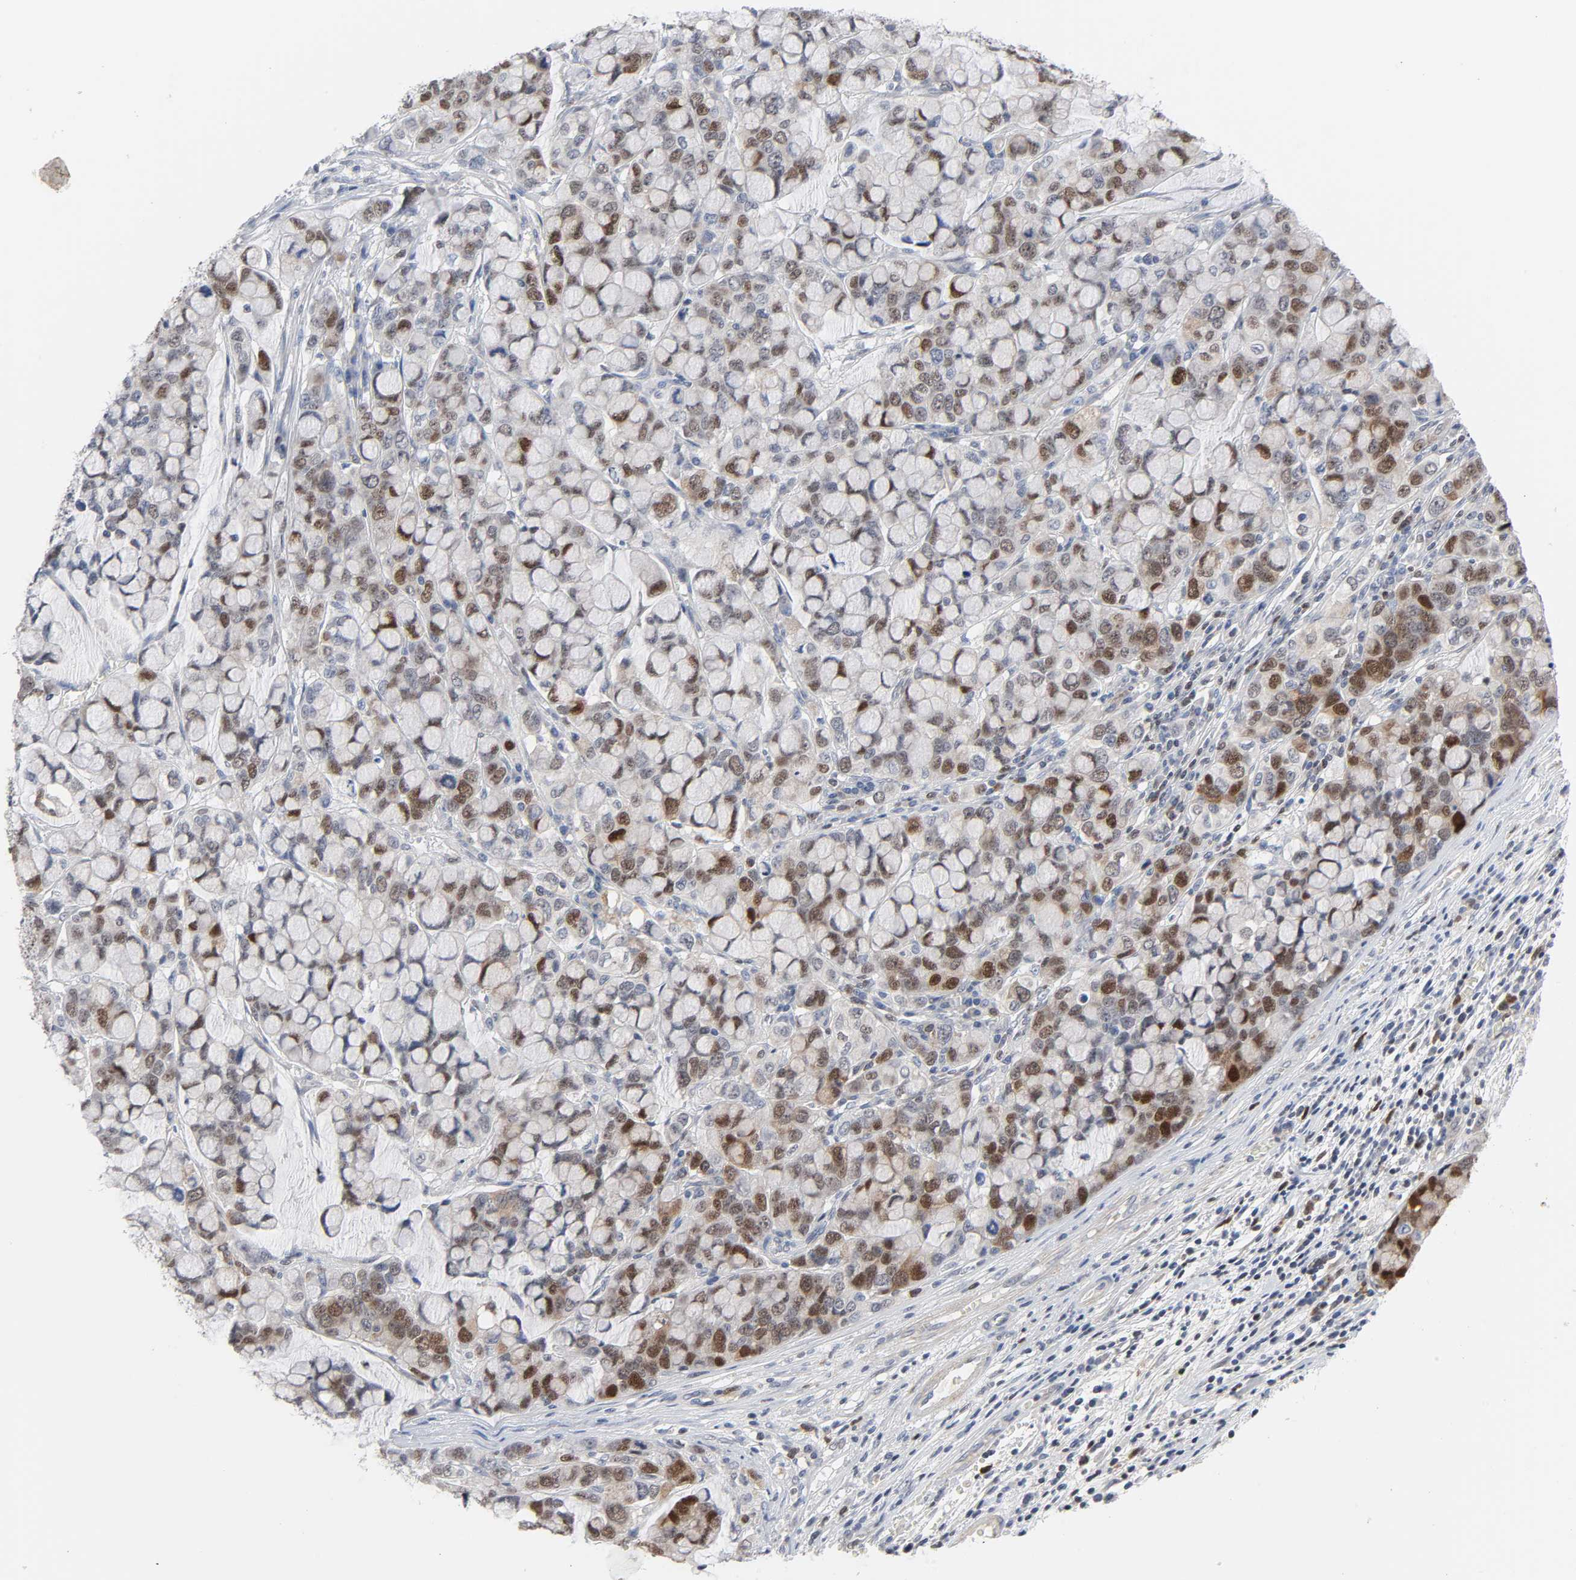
{"staining": {"intensity": "moderate", "quantity": "<25%", "location": "nuclear"}, "tissue": "stomach cancer", "cell_type": "Tumor cells", "image_type": "cancer", "snomed": [{"axis": "morphology", "description": "Adenocarcinoma, NOS"}, {"axis": "topography", "description": "Stomach, lower"}], "caption": "Protein staining shows moderate nuclear positivity in approximately <25% of tumor cells in stomach cancer (adenocarcinoma).", "gene": "WEE1", "patient": {"sex": "male", "age": 84}}